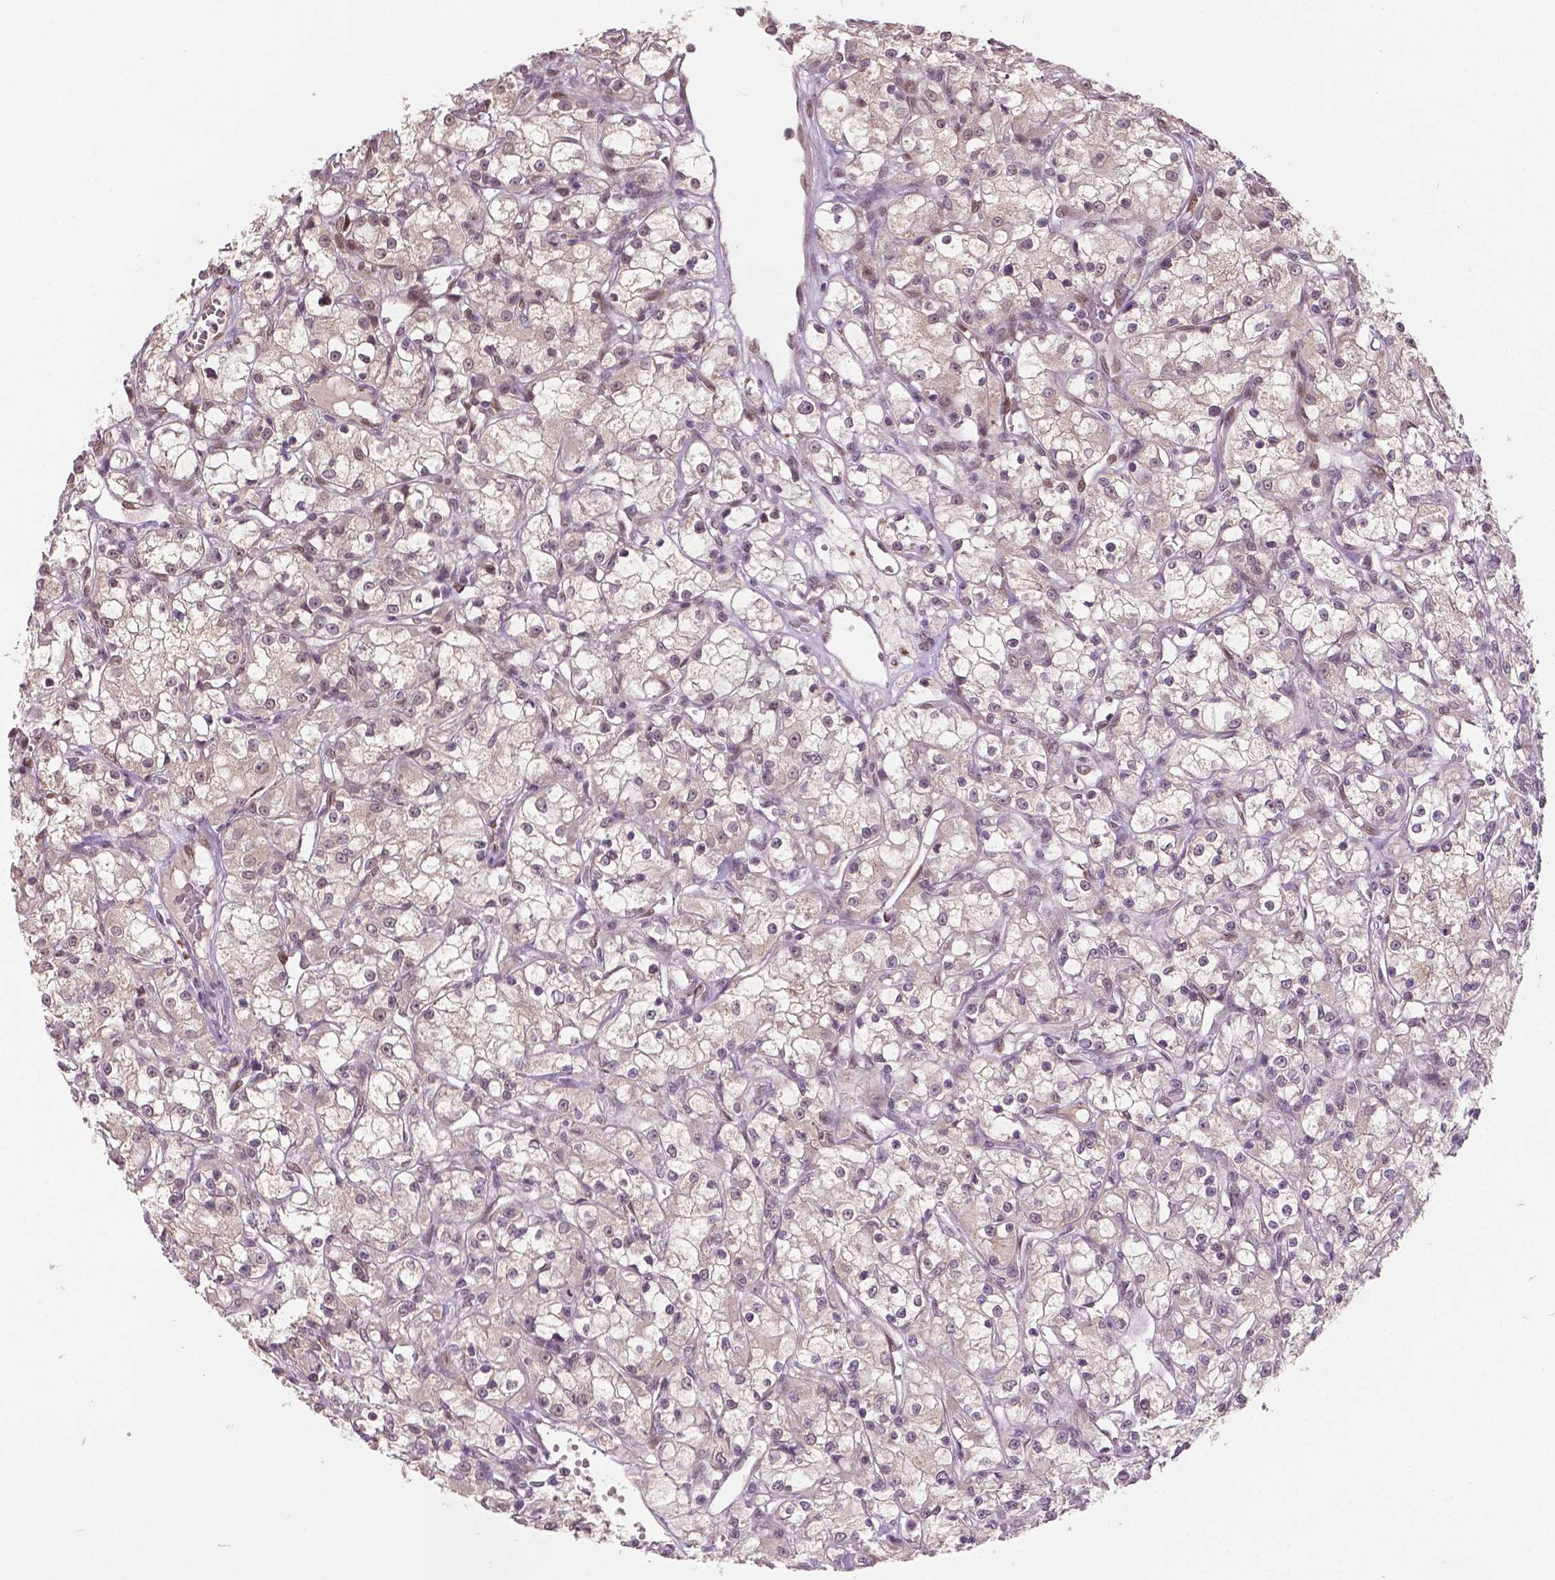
{"staining": {"intensity": "negative", "quantity": "none", "location": "none"}, "tissue": "renal cancer", "cell_type": "Tumor cells", "image_type": "cancer", "snomed": [{"axis": "morphology", "description": "Adenocarcinoma, NOS"}, {"axis": "topography", "description": "Kidney"}], "caption": "A photomicrograph of renal adenocarcinoma stained for a protein demonstrates no brown staining in tumor cells.", "gene": "HMBOX1", "patient": {"sex": "female", "age": 59}}